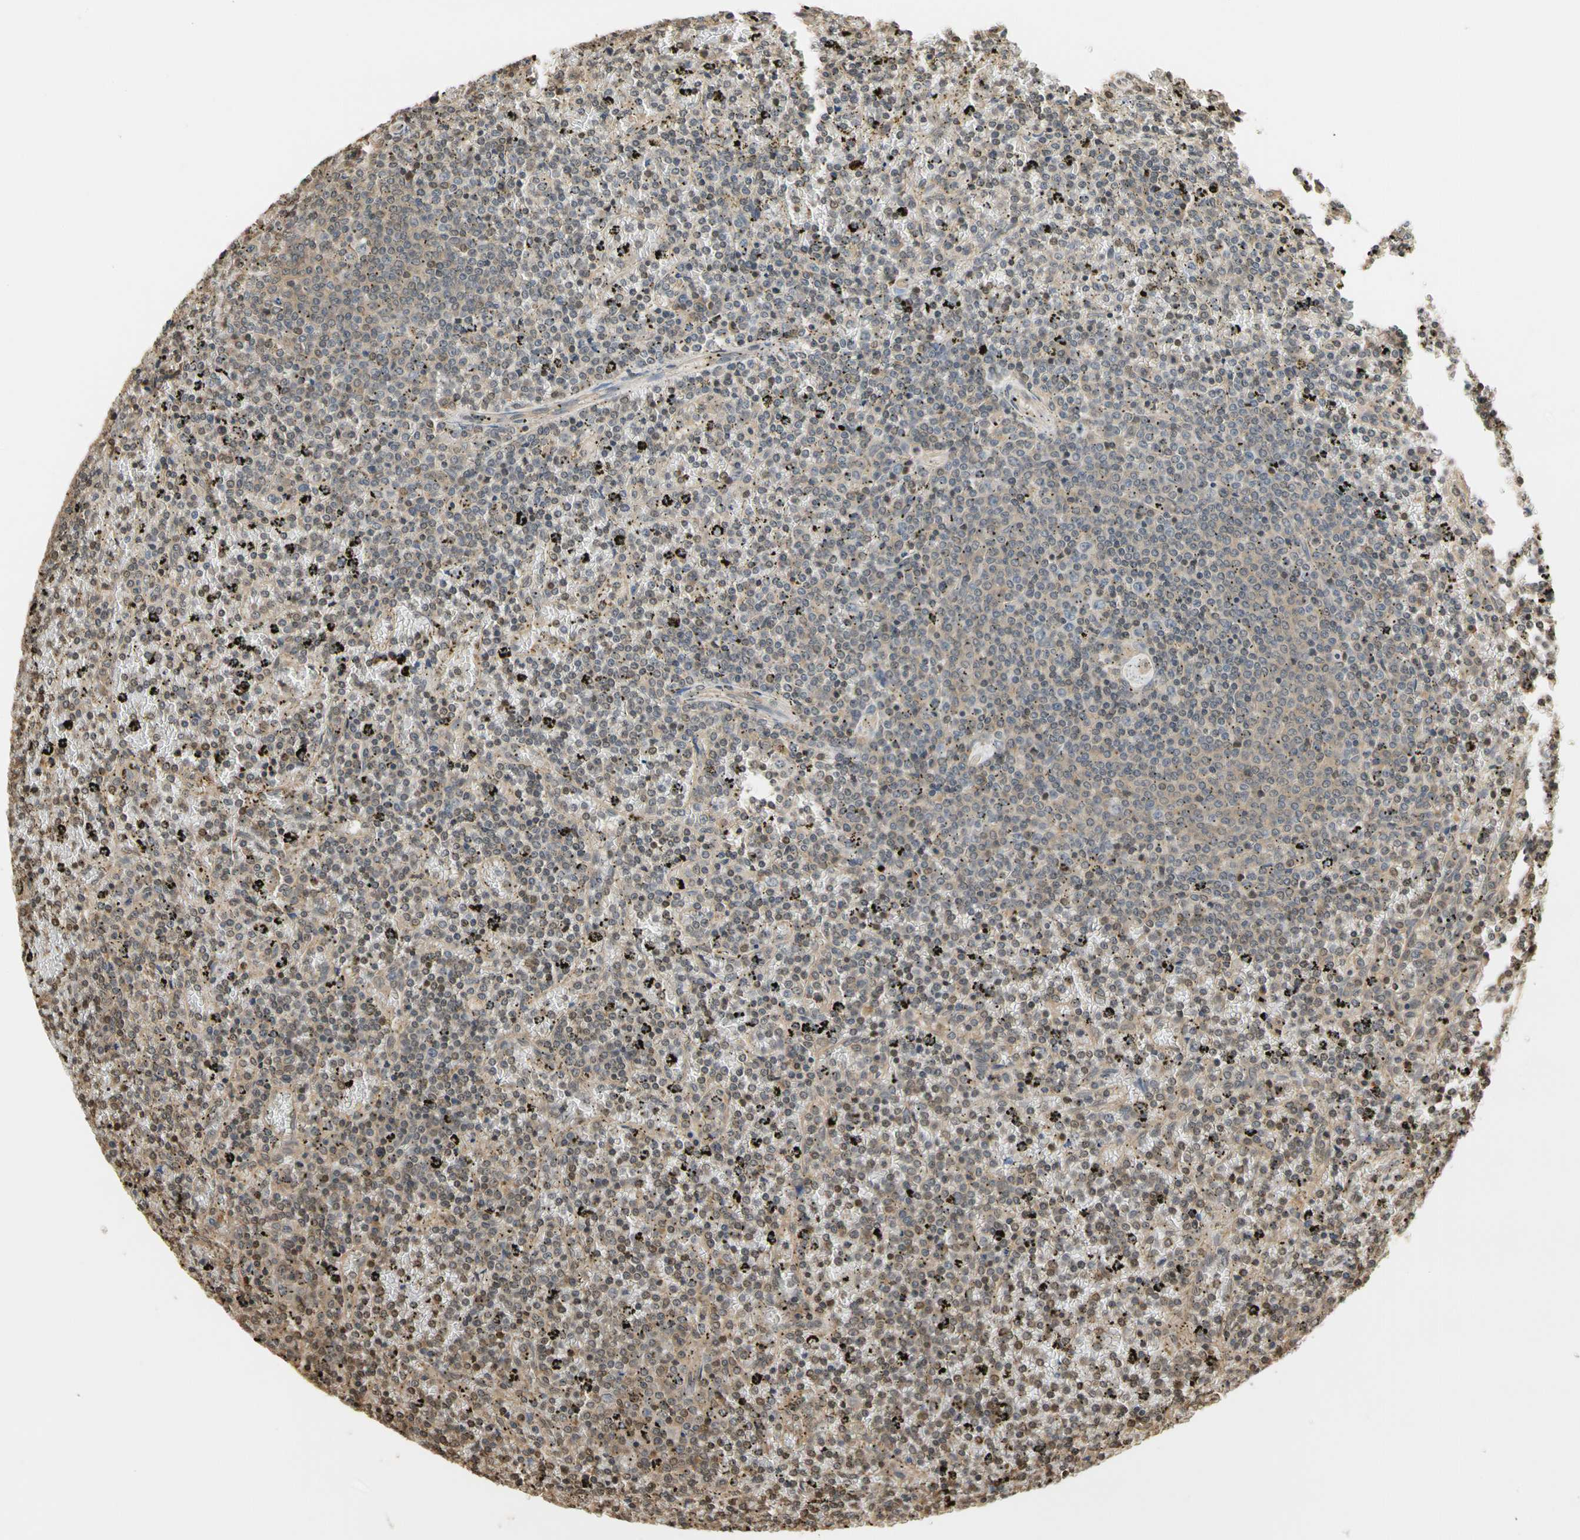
{"staining": {"intensity": "weak", "quantity": ">75%", "location": "cytoplasmic/membranous"}, "tissue": "lymphoma", "cell_type": "Tumor cells", "image_type": "cancer", "snomed": [{"axis": "morphology", "description": "Malignant lymphoma, non-Hodgkin's type, Low grade"}, {"axis": "topography", "description": "Spleen"}], "caption": "The immunohistochemical stain shows weak cytoplasmic/membranous positivity in tumor cells of low-grade malignant lymphoma, non-Hodgkin's type tissue.", "gene": "SOD1", "patient": {"sex": "female", "age": 77}}